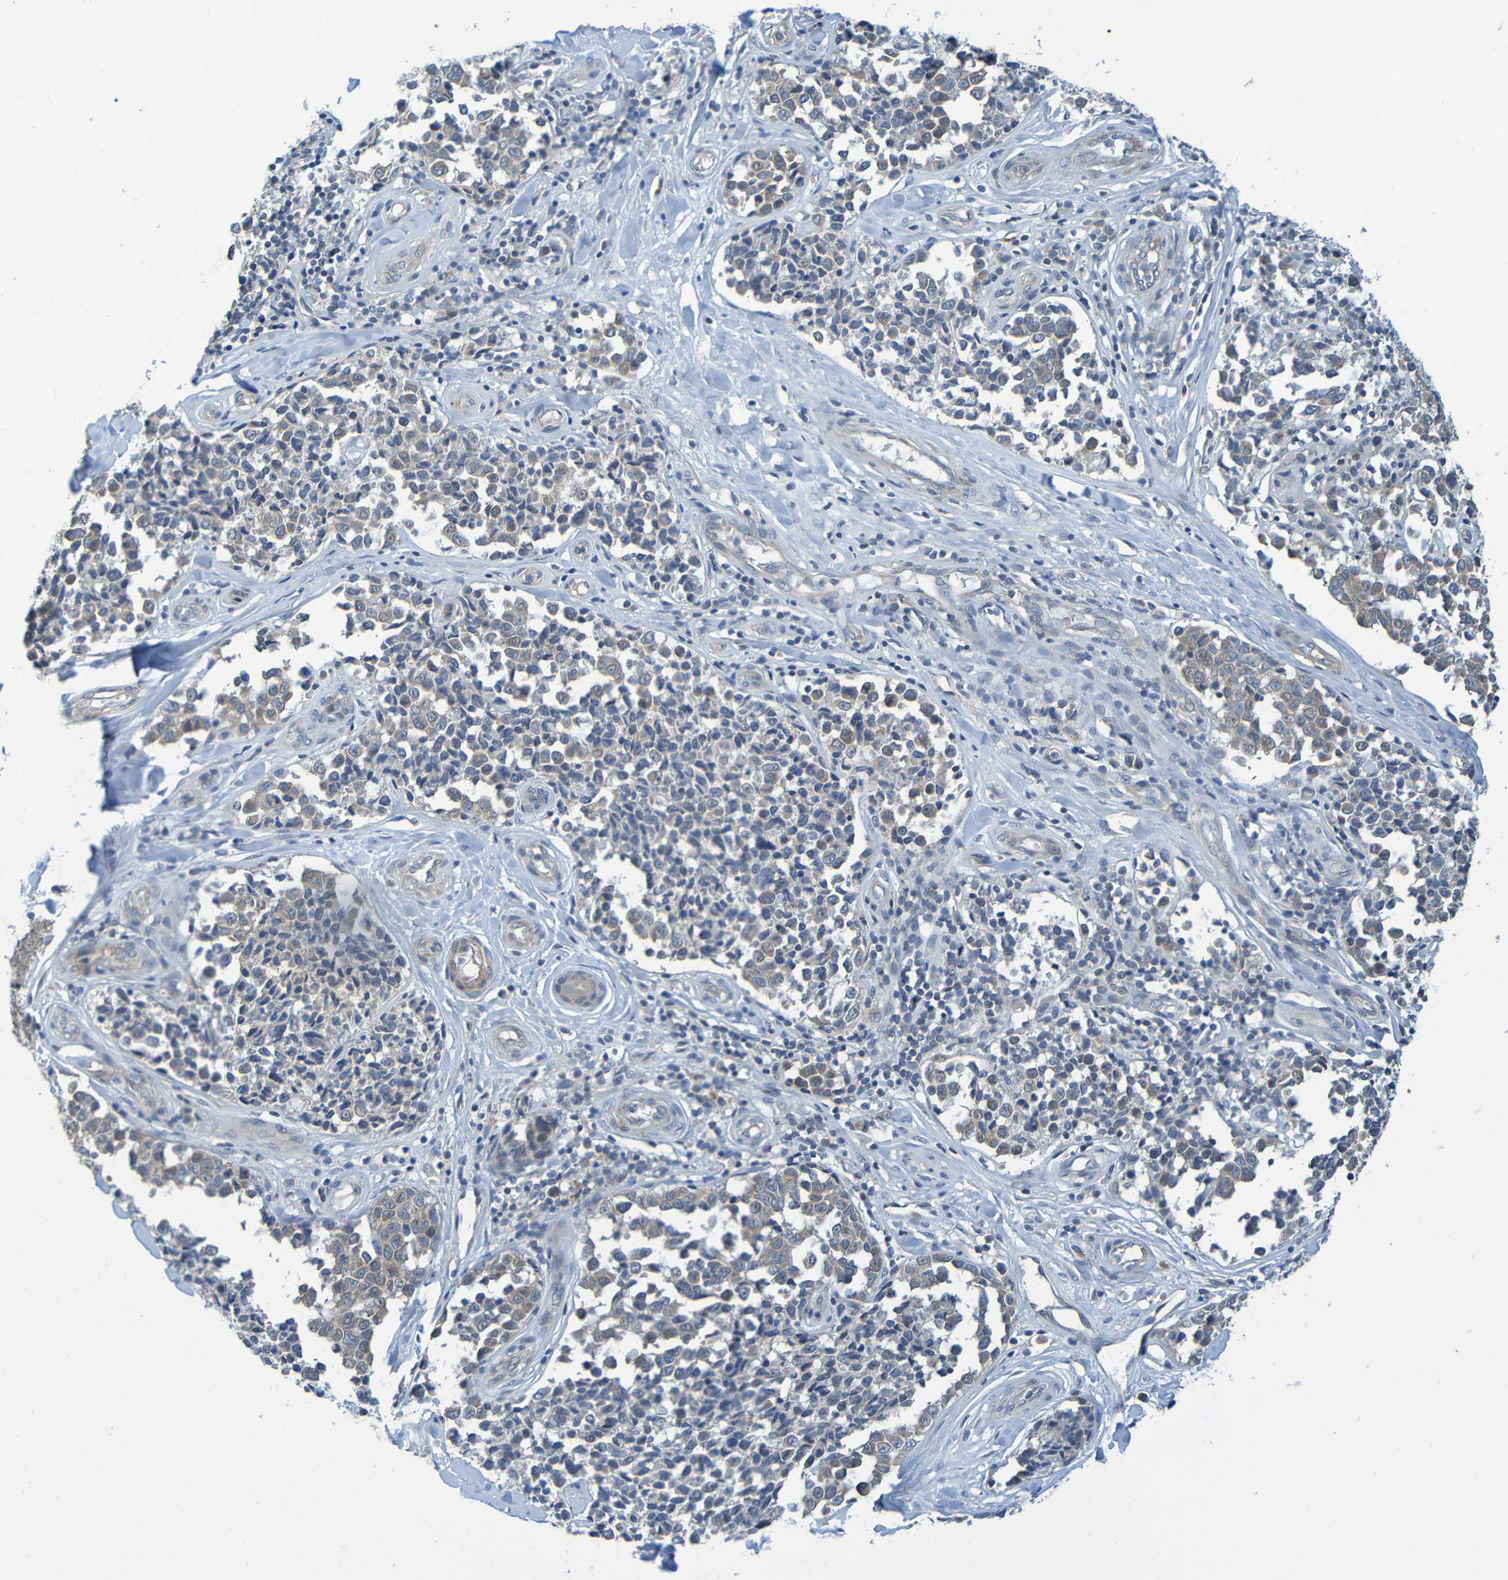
{"staining": {"intensity": "weak", "quantity": ">75%", "location": "cytoplasmic/membranous"}, "tissue": "melanoma", "cell_type": "Tumor cells", "image_type": "cancer", "snomed": [{"axis": "morphology", "description": "Malignant melanoma, NOS"}, {"axis": "topography", "description": "Skin"}], "caption": "Malignant melanoma tissue demonstrates weak cytoplasmic/membranous staining in about >75% of tumor cells, visualized by immunohistochemistry.", "gene": "CYP4F2", "patient": {"sex": "female", "age": 64}}